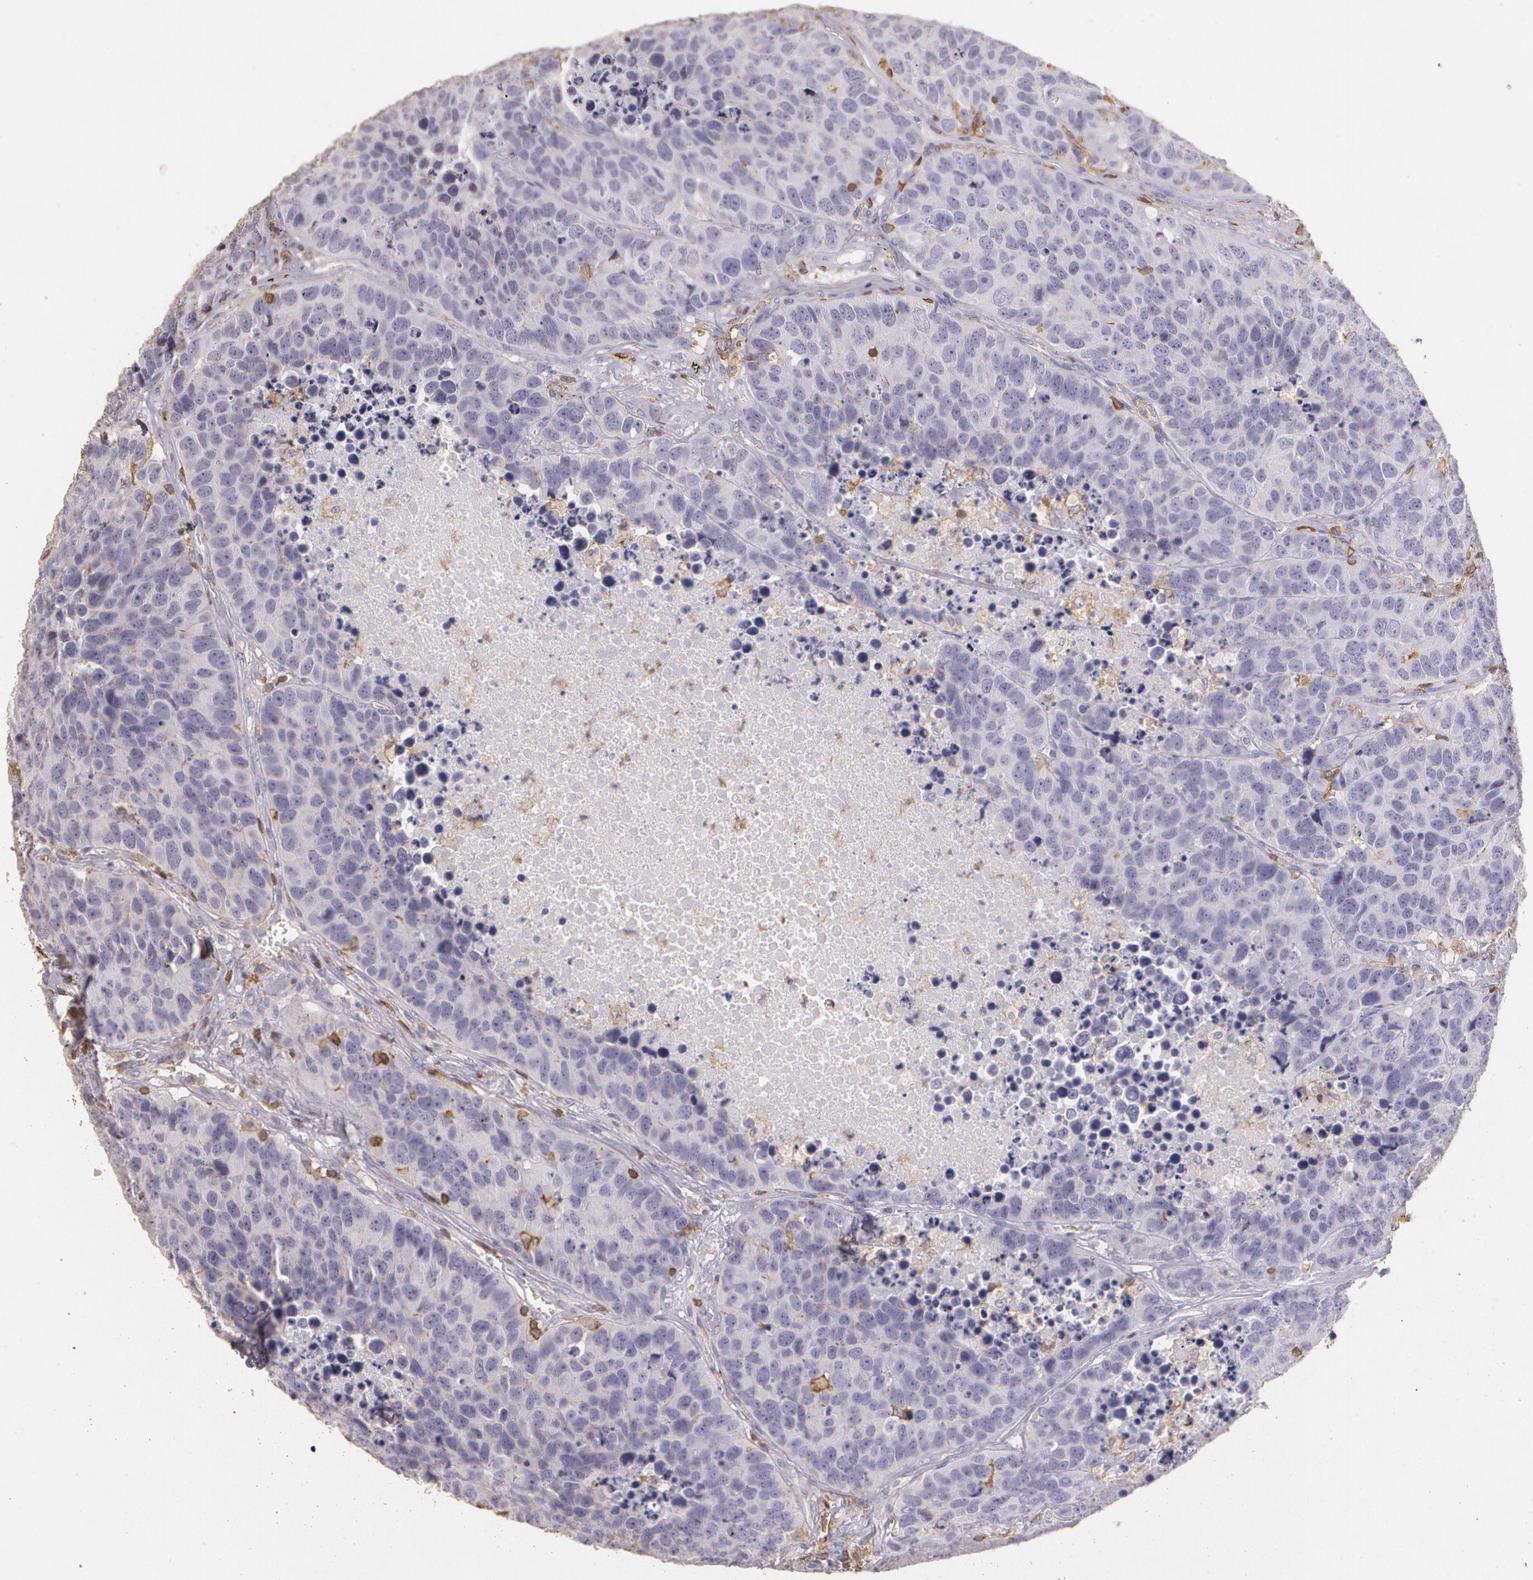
{"staining": {"intensity": "negative", "quantity": "none", "location": "none"}, "tissue": "carcinoid", "cell_type": "Tumor cells", "image_type": "cancer", "snomed": [{"axis": "morphology", "description": "Carcinoid, malignant, NOS"}, {"axis": "topography", "description": "Lung"}], "caption": "This is an immunohistochemistry (IHC) photomicrograph of carcinoid (malignant). There is no expression in tumor cells.", "gene": "TGFBR1", "patient": {"sex": "male", "age": 60}}